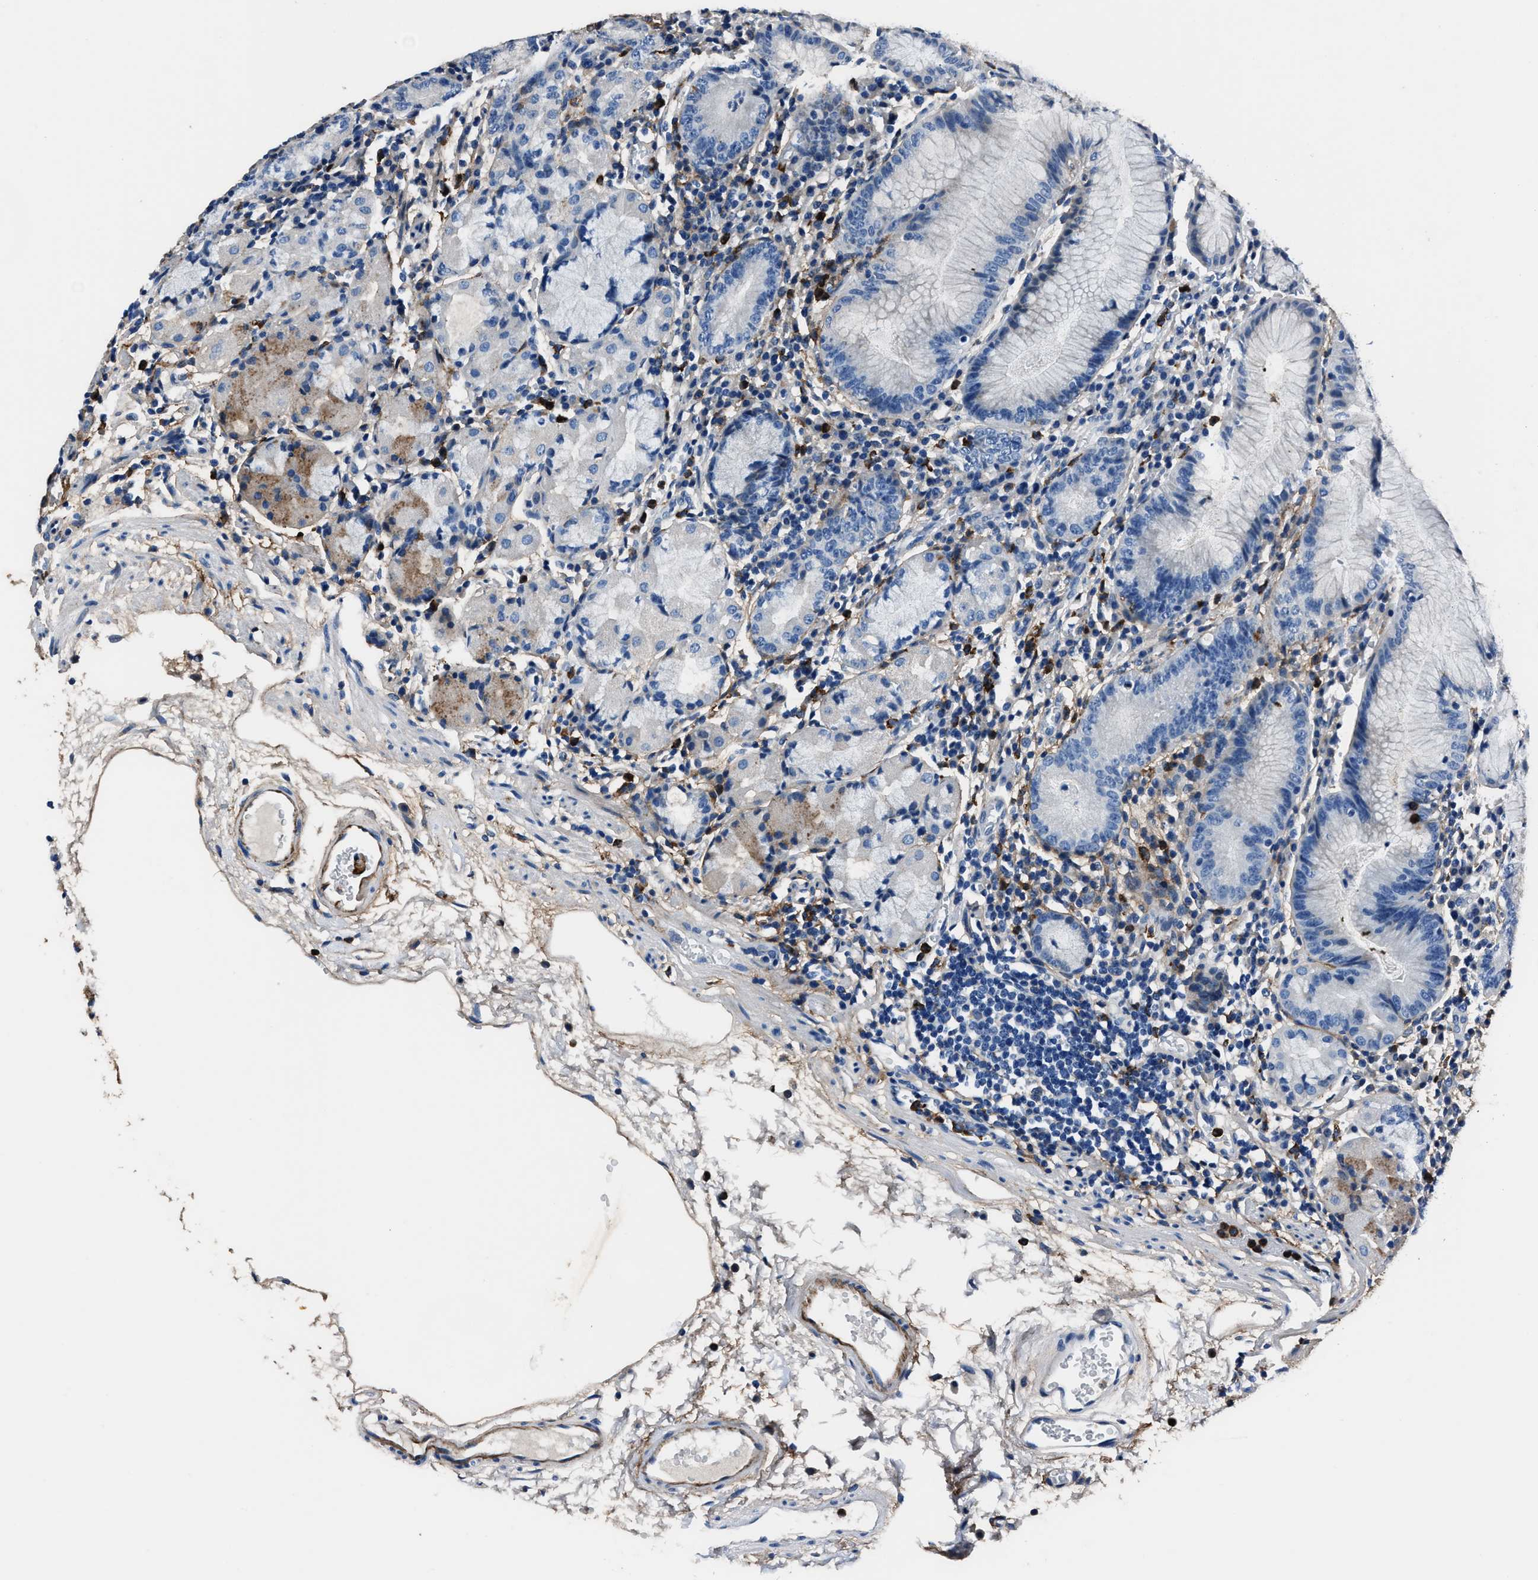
{"staining": {"intensity": "moderate", "quantity": "<25%", "location": "cytoplasmic/membranous"}, "tissue": "stomach", "cell_type": "Glandular cells", "image_type": "normal", "snomed": [{"axis": "morphology", "description": "Normal tissue, NOS"}, {"axis": "topography", "description": "Stomach"}, {"axis": "topography", "description": "Stomach, lower"}], "caption": "An image showing moderate cytoplasmic/membranous staining in about <25% of glandular cells in benign stomach, as visualized by brown immunohistochemical staining.", "gene": "FGL2", "patient": {"sex": "female", "age": 75}}